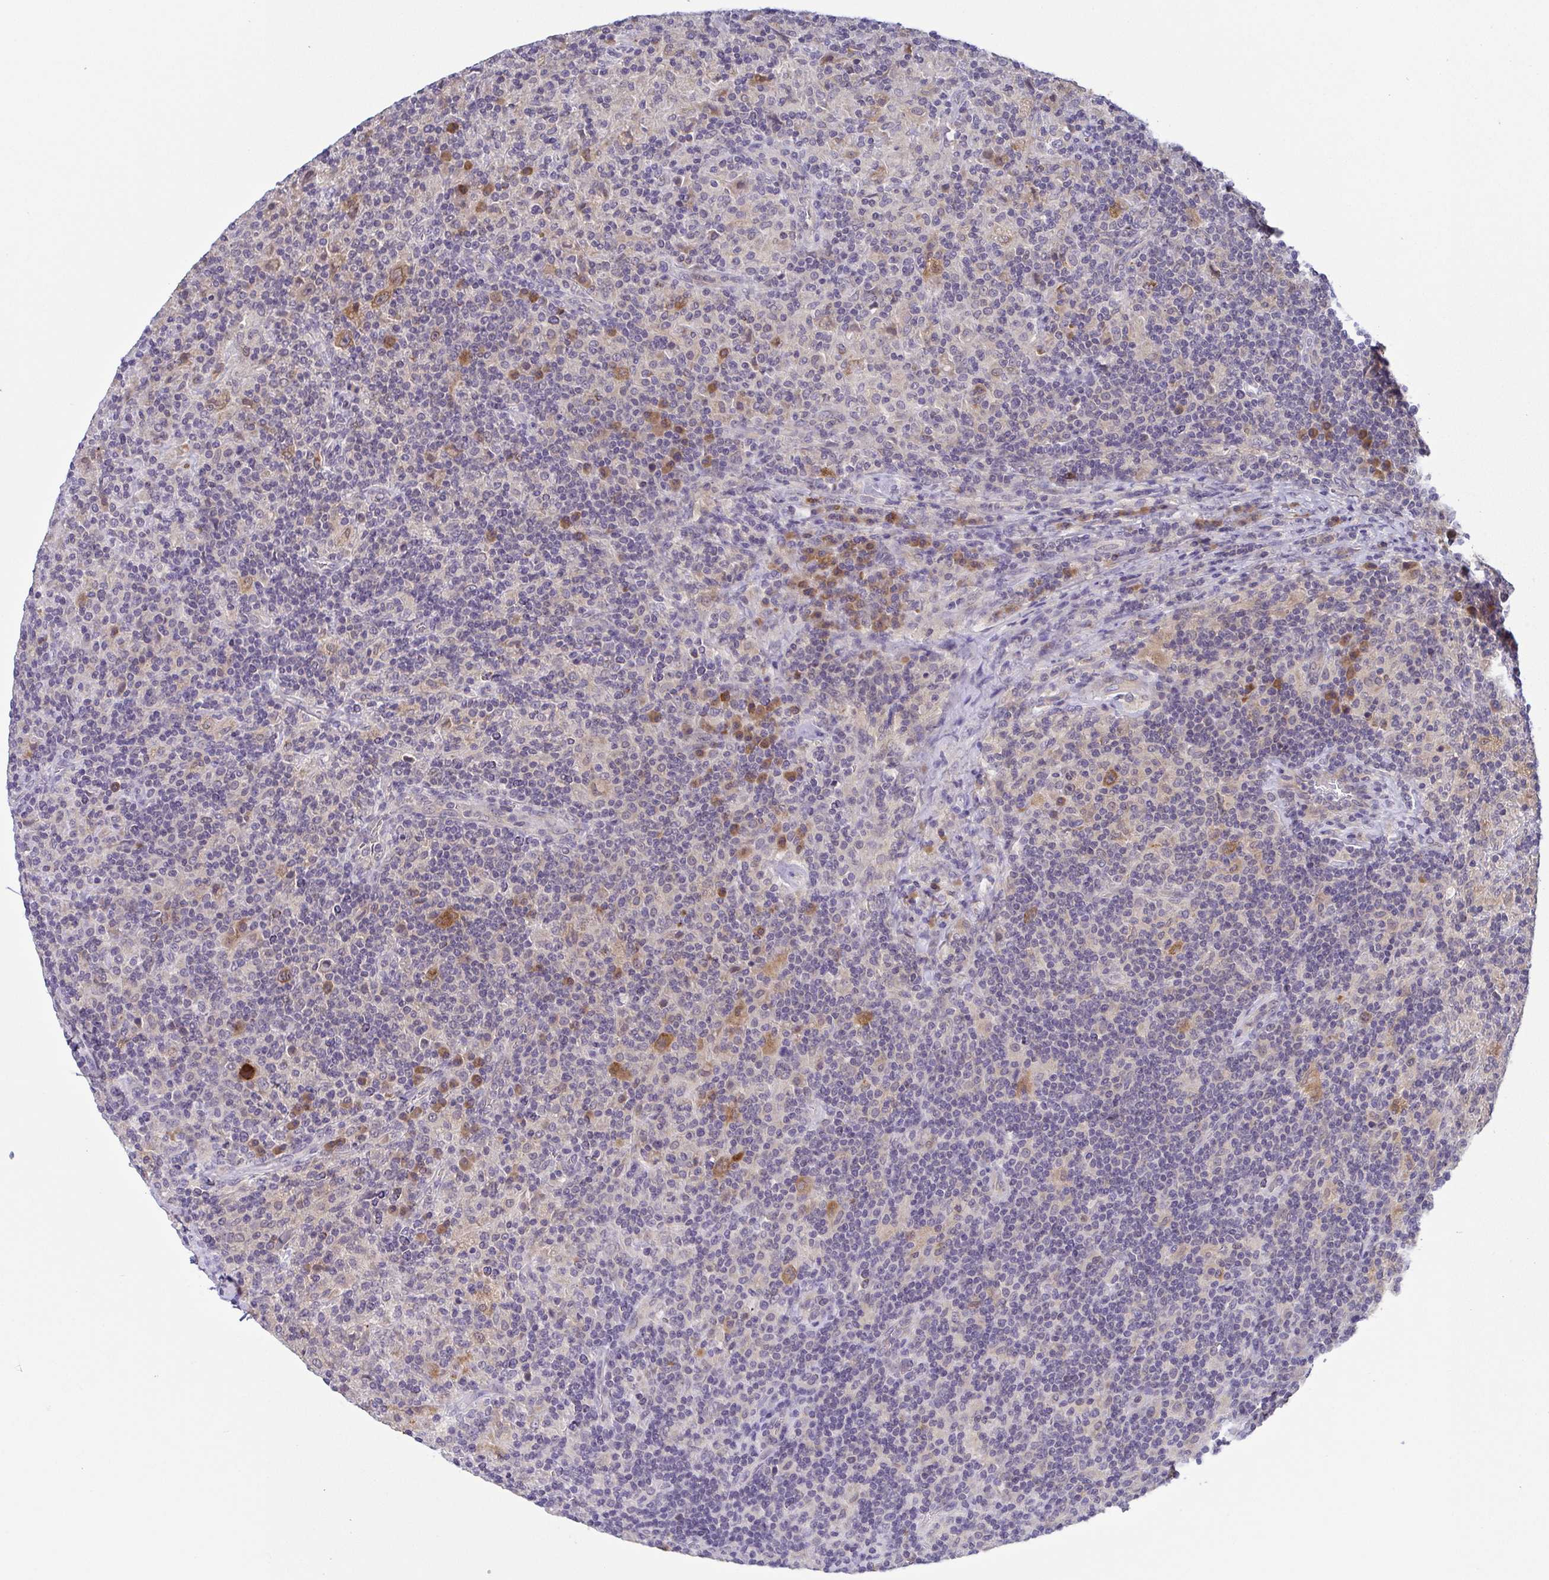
{"staining": {"intensity": "moderate", "quantity": ">75%", "location": "cytoplasmic/membranous"}, "tissue": "lymphoma", "cell_type": "Tumor cells", "image_type": "cancer", "snomed": [{"axis": "morphology", "description": "Hodgkin's disease, NOS"}, {"axis": "topography", "description": "Lymph node"}], "caption": "Lymphoma stained for a protein reveals moderate cytoplasmic/membranous positivity in tumor cells.", "gene": "BCL2L1", "patient": {"sex": "male", "age": 70}}